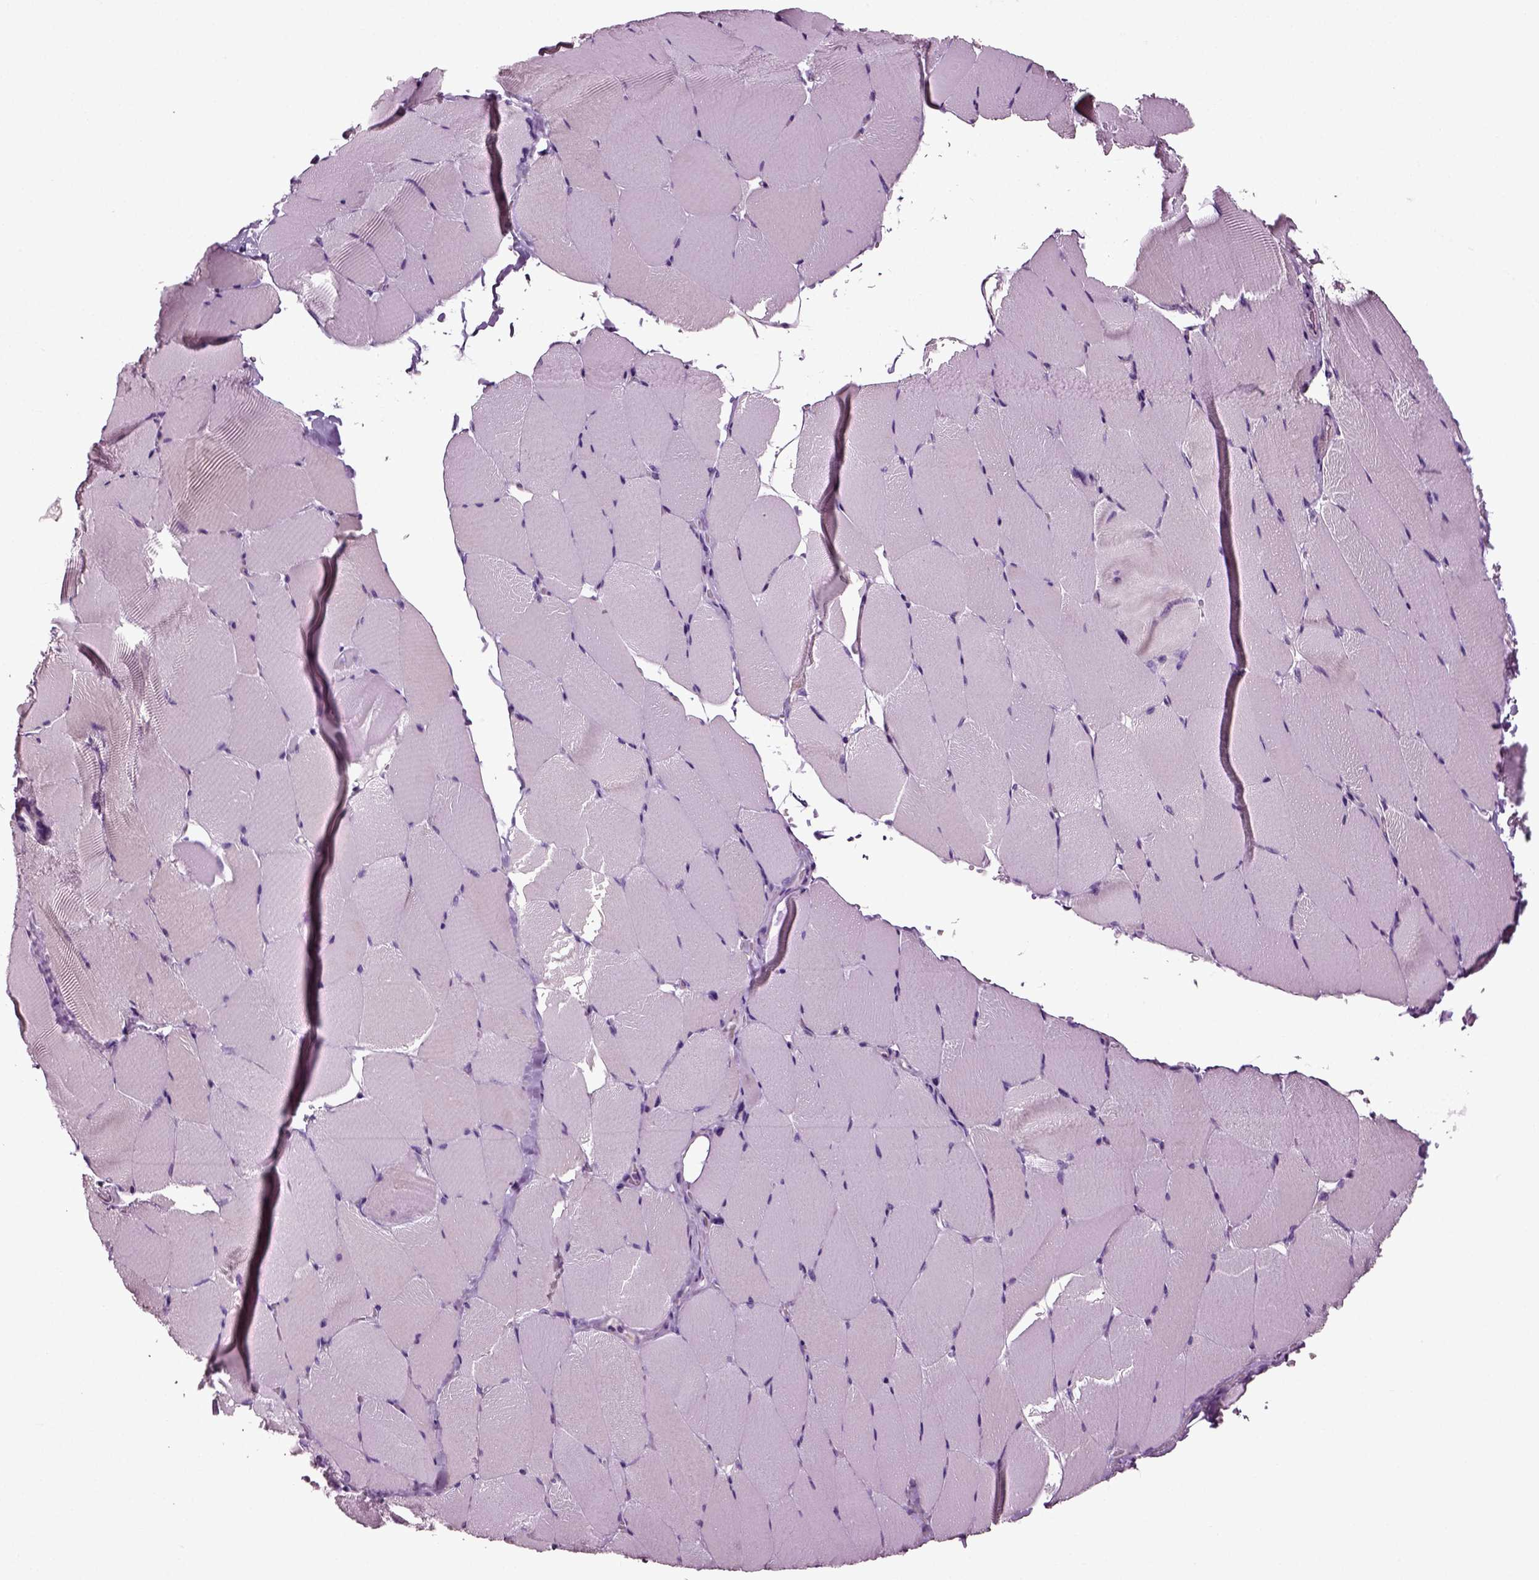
{"staining": {"intensity": "negative", "quantity": "none", "location": "none"}, "tissue": "skeletal muscle", "cell_type": "Myocytes", "image_type": "normal", "snomed": [{"axis": "morphology", "description": "Normal tissue, NOS"}, {"axis": "topography", "description": "Skeletal muscle"}], "caption": "Immunohistochemical staining of normal human skeletal muscle shows no significant staining in myocytes. Nuclei are stained in blue.", "gene": "DEFB118", "patient": {"sex": "female", "age": 37}}